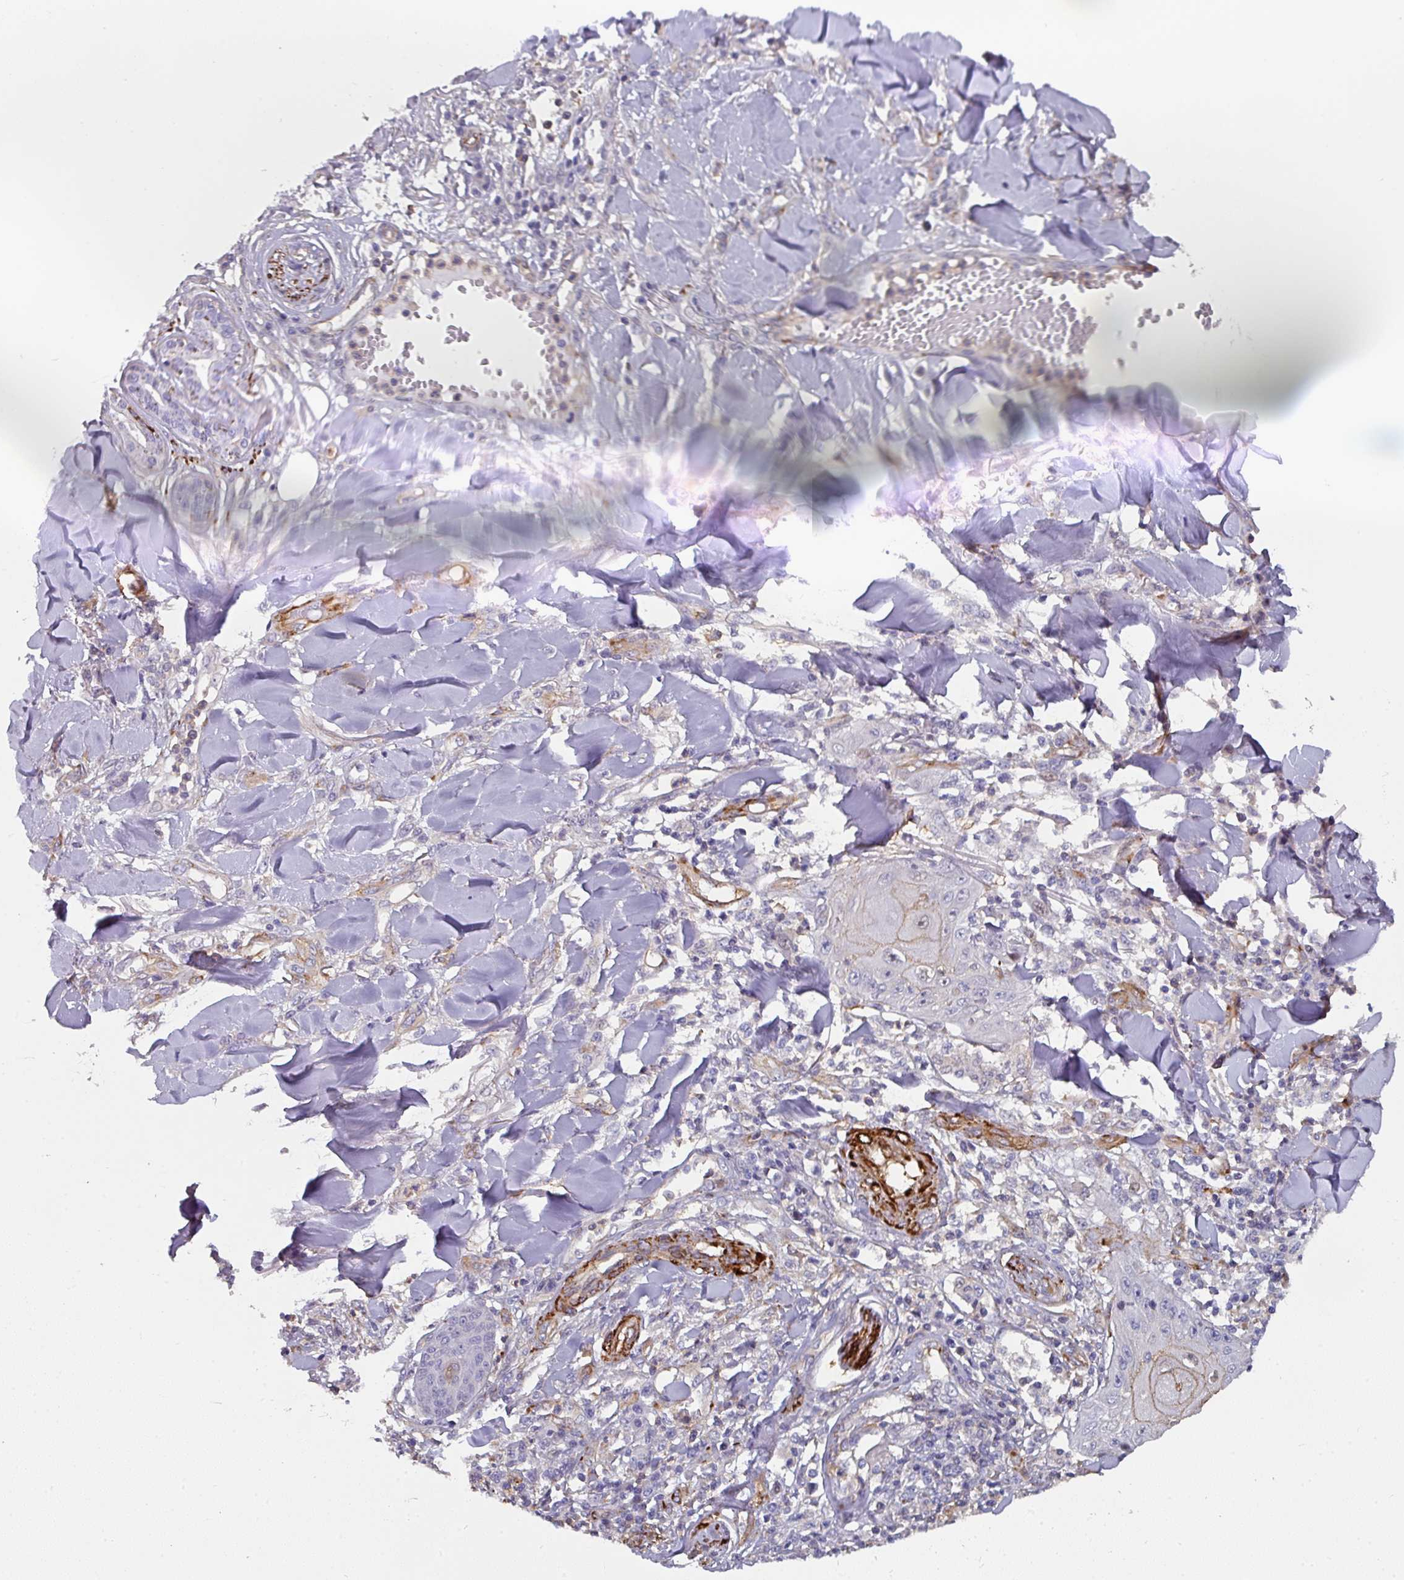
{"staining": {"intensity": "negative", "quantity": "none", "location": "none"}, "tissue": "skin cancer", "cell_type": "Tumor cells", "image_type": "cancer", "snomed": [{"axis": "morphology", "description": "Squamous cell carcinoma, NOS"}, {"axis": "topography", "description": "Skin"}], "caption": "The photomicrograph exhibits no significant positivity in tumor cells of skin squamous cell carcinoma.", "gene": "BEND5", "patient": {"sex": "female", "age": 78}}